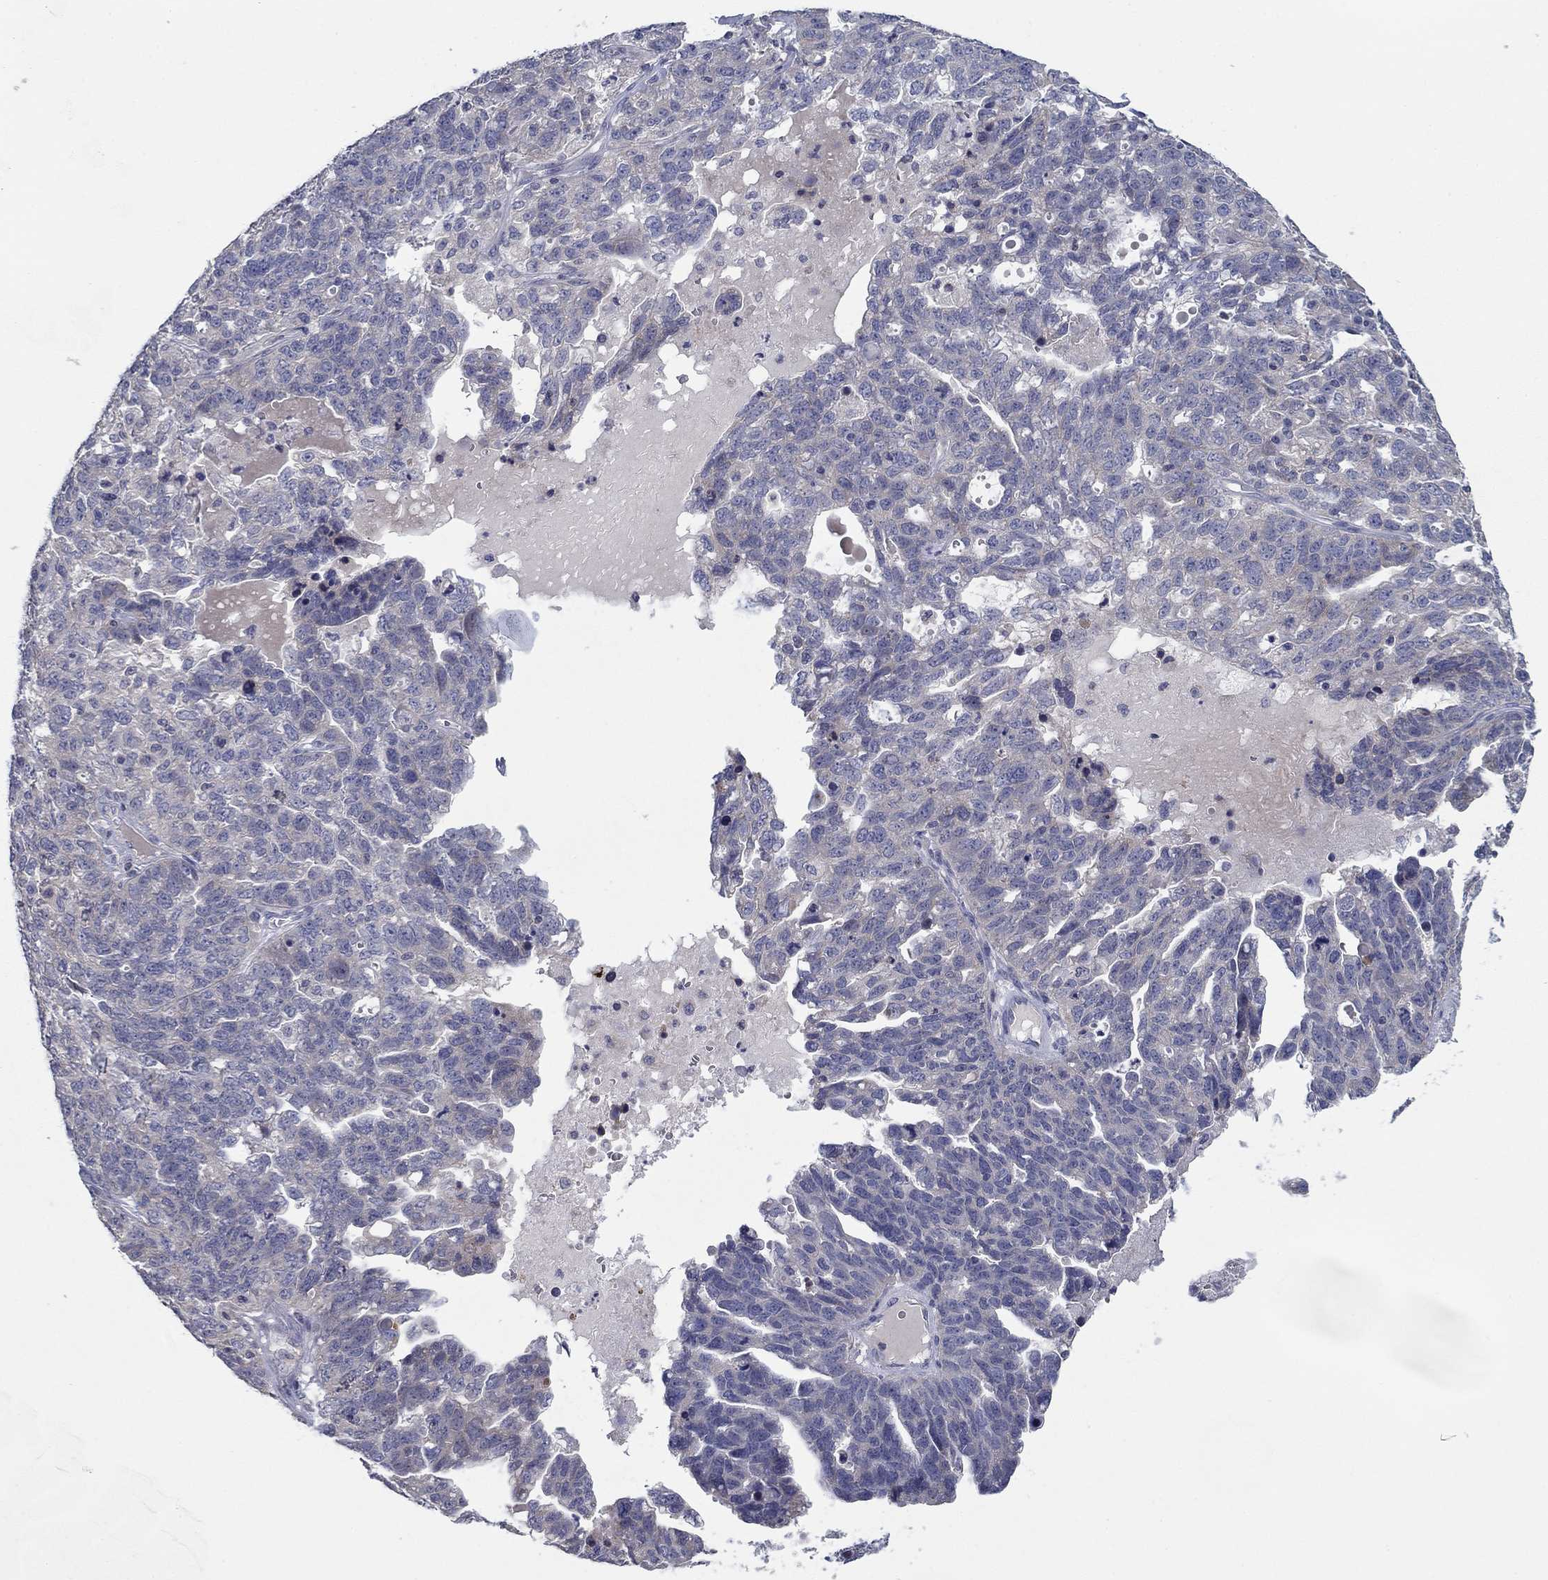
{"staining": {"intensity": "negative", "quantity": "none", "location": "none"}, "tissue": "ovarian cancer", "cell_type": "Tumor cells", "image_type": "cancer", "snomed": [{"axis": "morphology", "description": "Cystadenocarcinoma, serous, NOS"}, {"axis": "topography", "description": "Ovary"}], "caption": "This is an immunohistochemistry (IHC) histopathology image of human ovarian serous cystadenocarcinoma. There is no positivity in tumor cells.", "gene": "GRK7", "patient": {"sex": "female", "age": 71}}